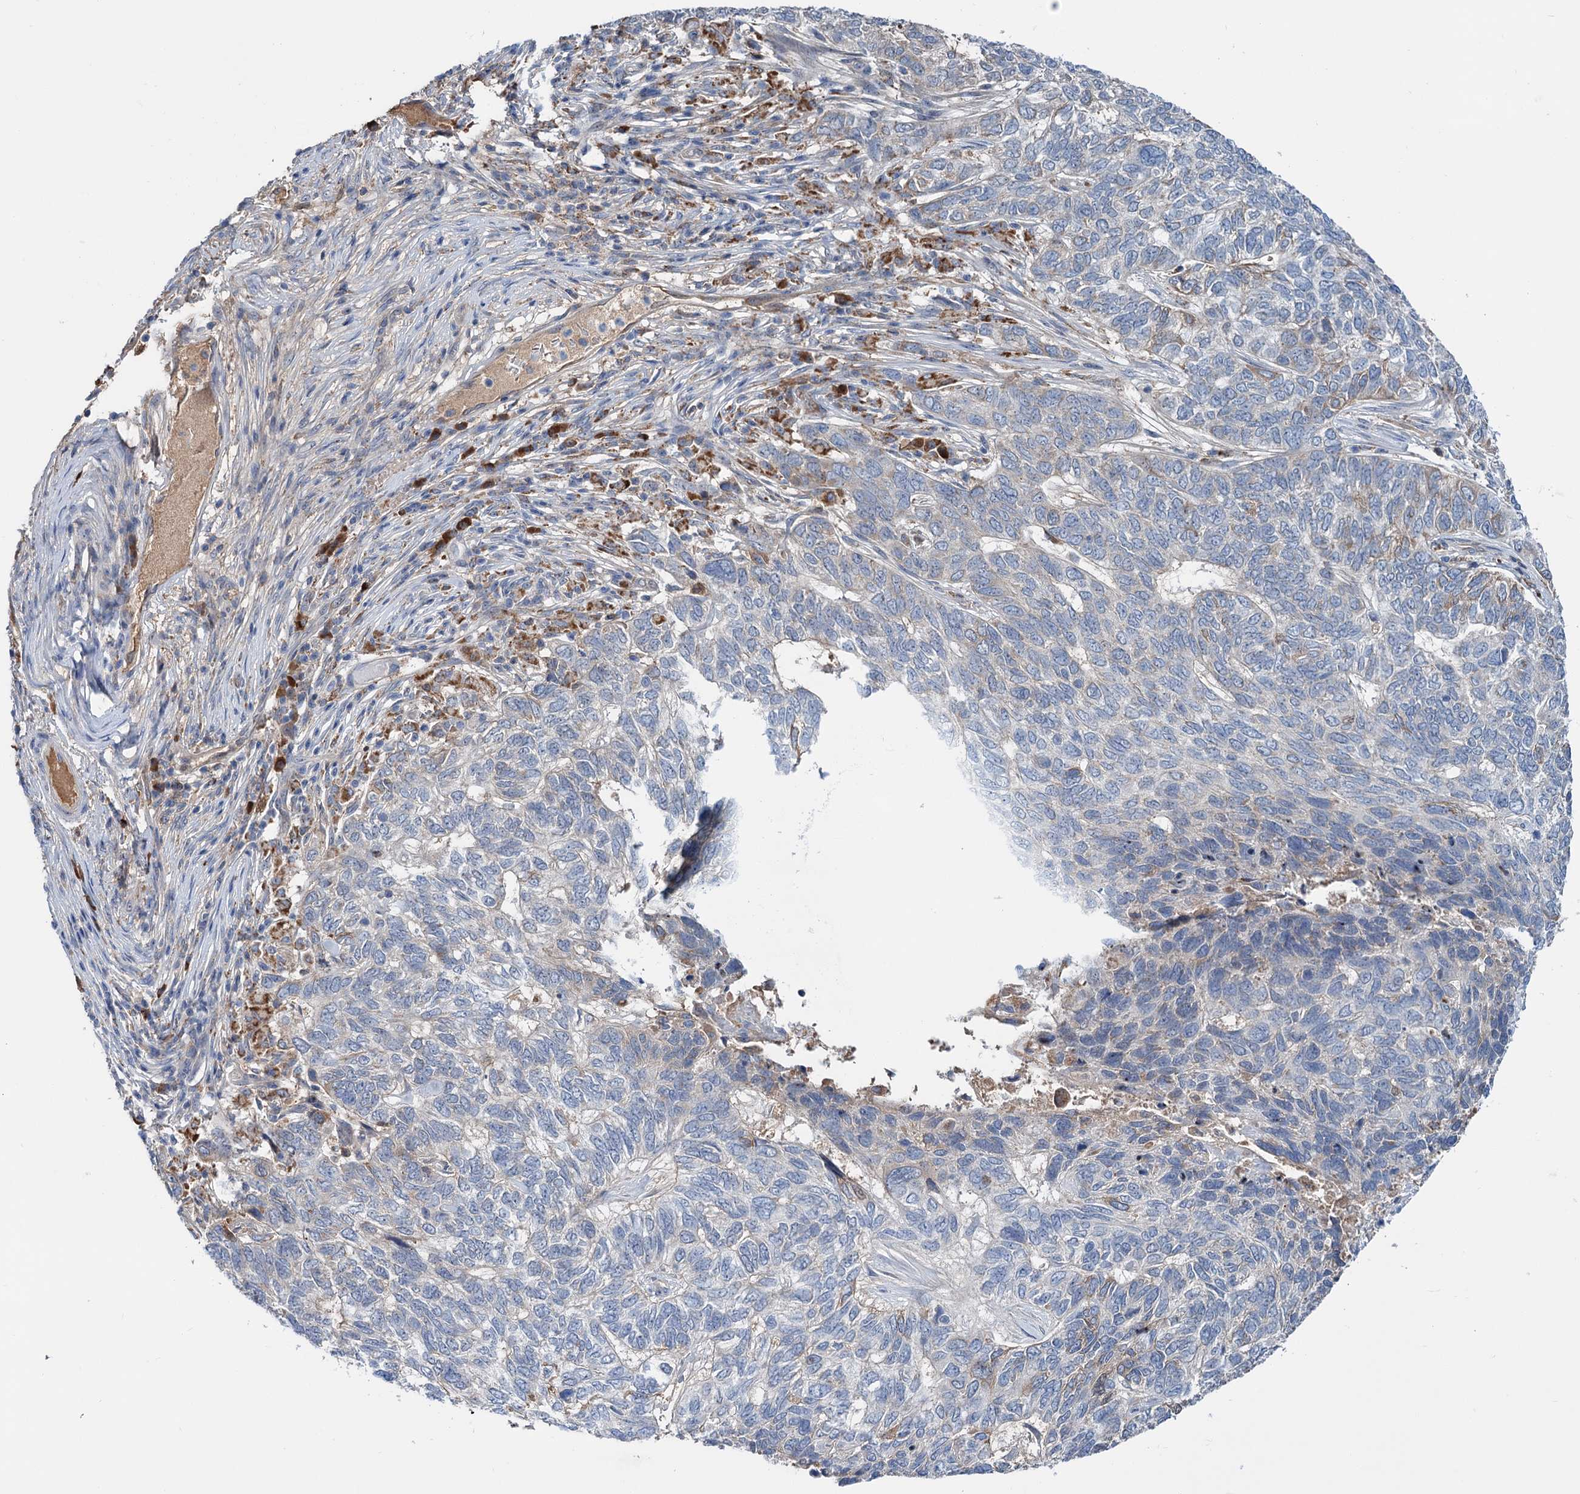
{"staining": {"intensity": "negative", "quantity": "none", "location": "none"}, "tissue": "skin cancer", "cell_type": "Tumor cells", "image_type": "cancer", "snomed": [{"axis": "morphology", "description": "Basal cell carcinoma"}, {"axis": "topography", "description": "Skin"}], "caption": "Tumor cells are negative for protein expression in human skin basal cell carcinoma.", "gene": "LPIN1", "patient": {"sex": "female", "age": 65}}